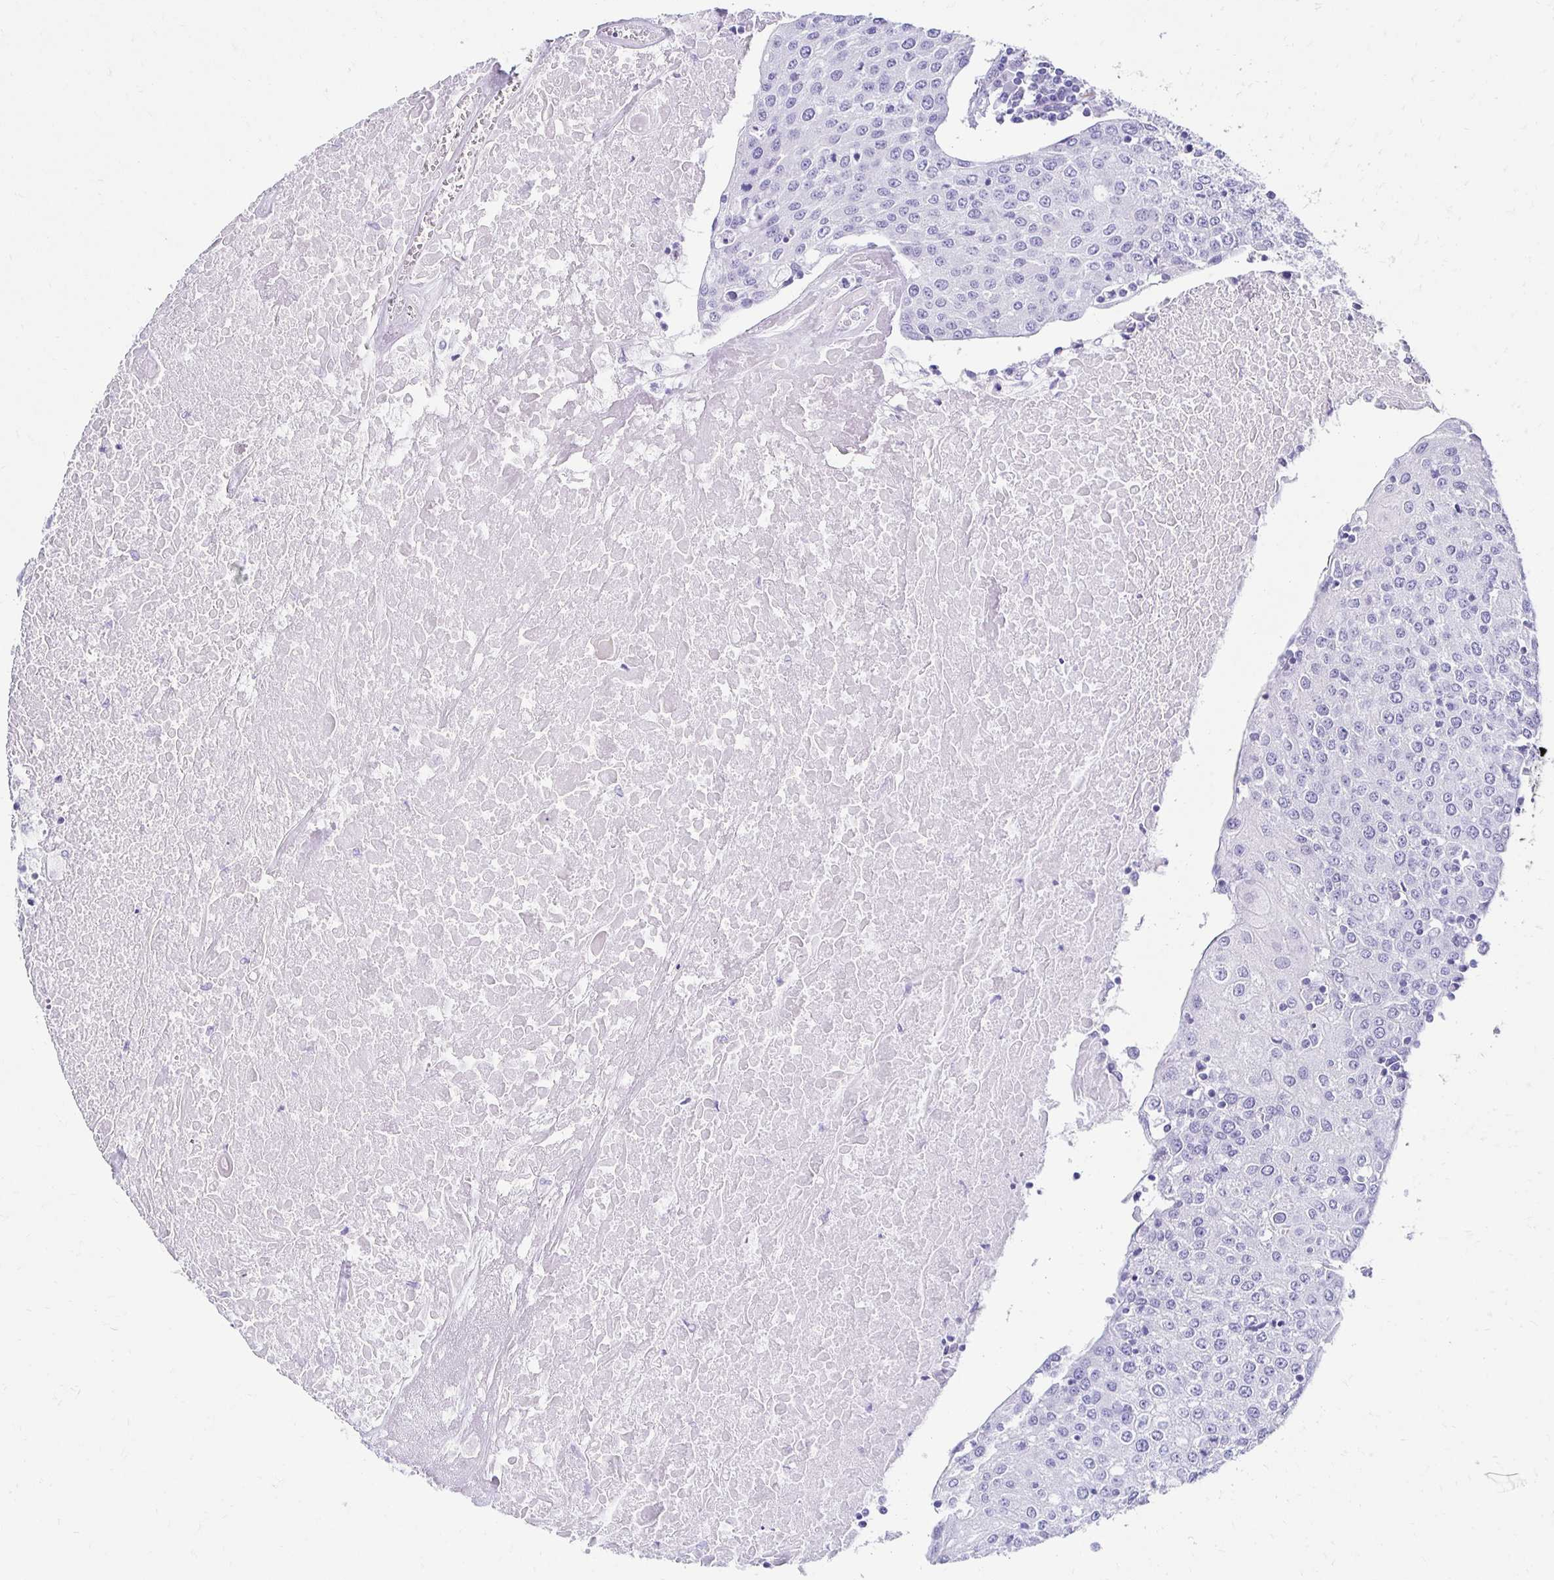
{"staining": {"intensity": "negative", "quantity": "none", "location": "none"}, "tissue": "urothelial cancer", "cell_type": "Tumor cells", "image_type": "cancer", "snomed": [{"axis": "morphology", "description": "Urothelial carcinoma, High grade"}, {"axis": "topography", "description": "Urinary bladder"}], "caption": "Immunohistochemistry (IHC) of urothelial carcinoma (high-grade) displays no positivity in tumor cells.", "gene": "TMEM54", "patient": {"sex": "female", "age": 85}}